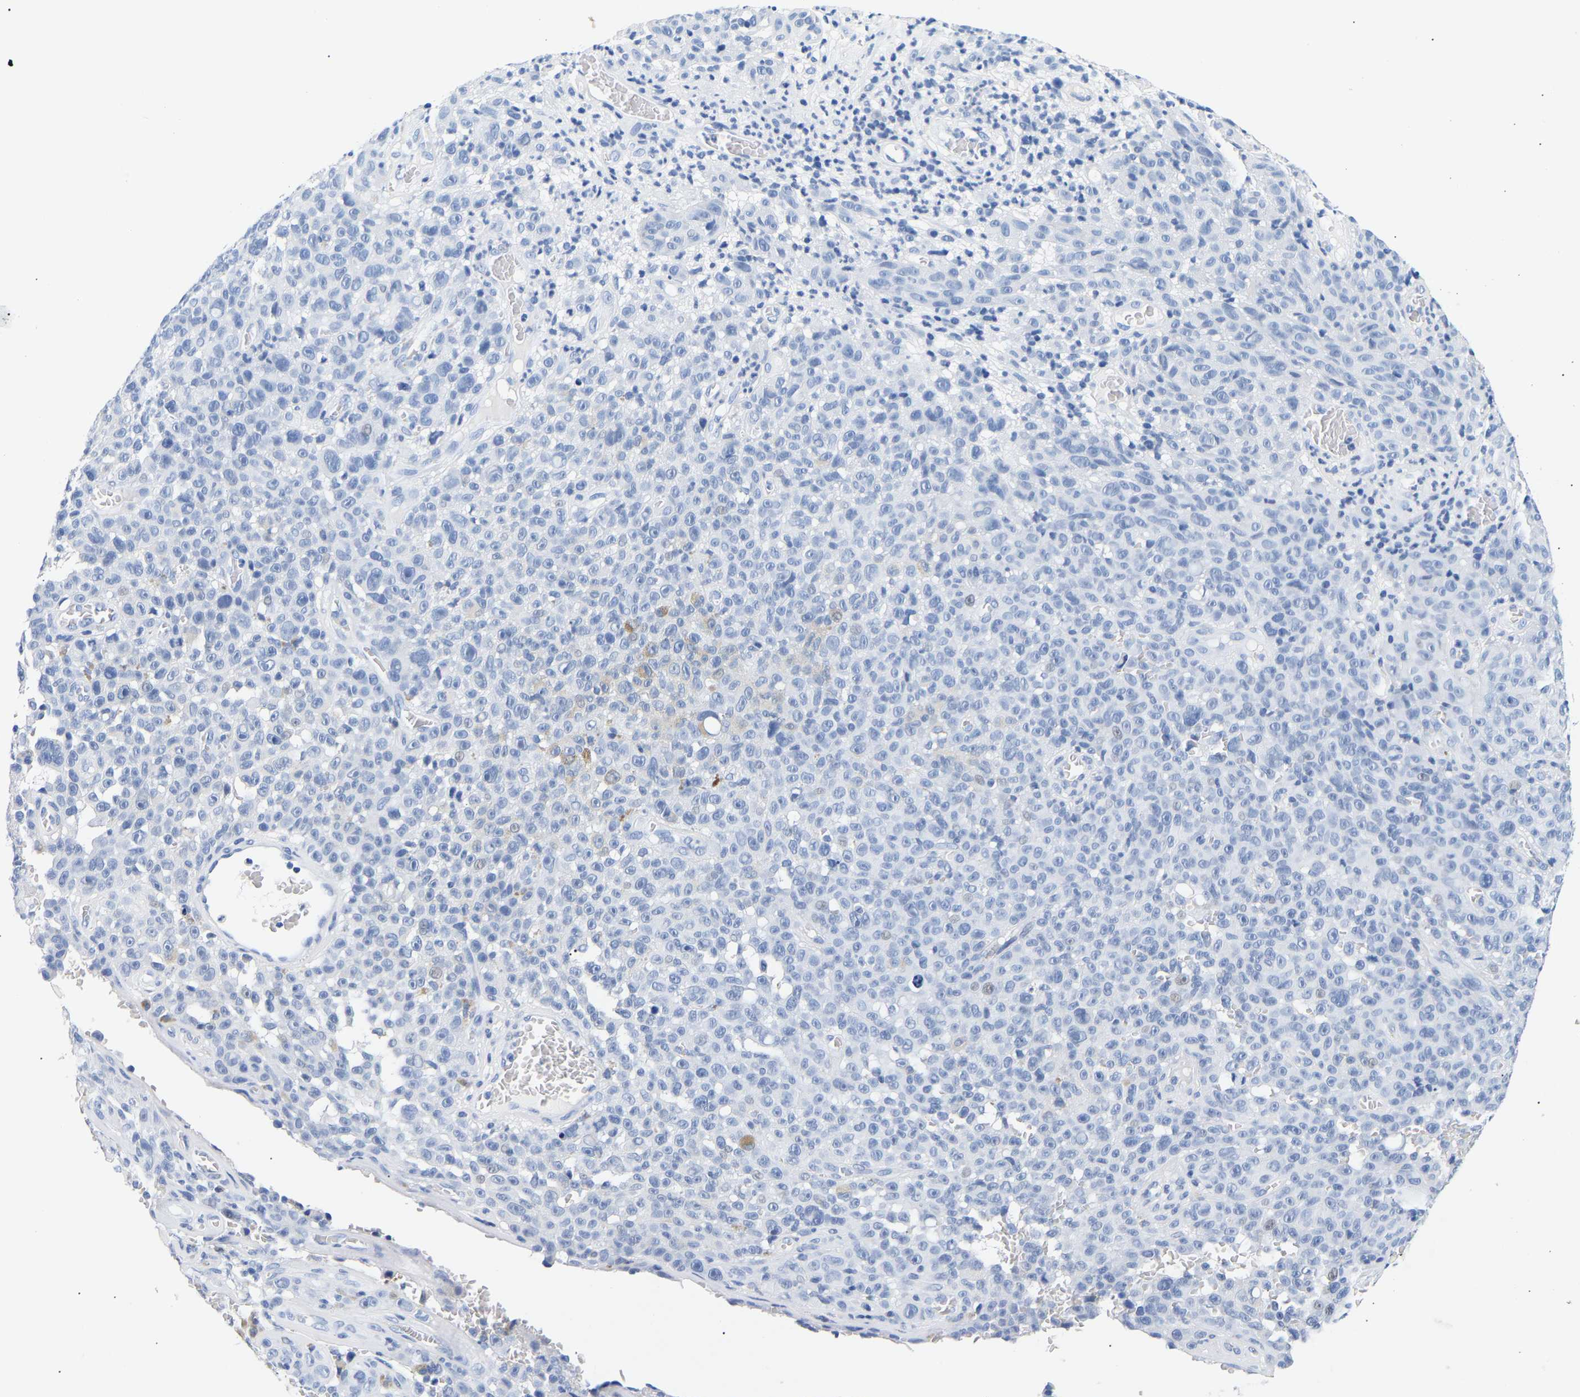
{"staining": {"intensity": "negative", "quantity": "none", "location": "none"}, "tissue": "melanoma", "cell_type": "Tumor cells", "image_type": "cancer", "snomed": [{"axis": "morphology", "description": "Malignant melanoma, NOS"}, {"axis": "topography", "description": "Skin"}], "caption": "Malignant melanoma was stained to show a protein in brown. There is no significant expression in tumor cells. (DAB (3,3'-diaminobenzidine) immunohistochemistry with hematoxylin counter stain).", "gene": "SPINK2", "patient": {"sex": "female", "age": 82}}